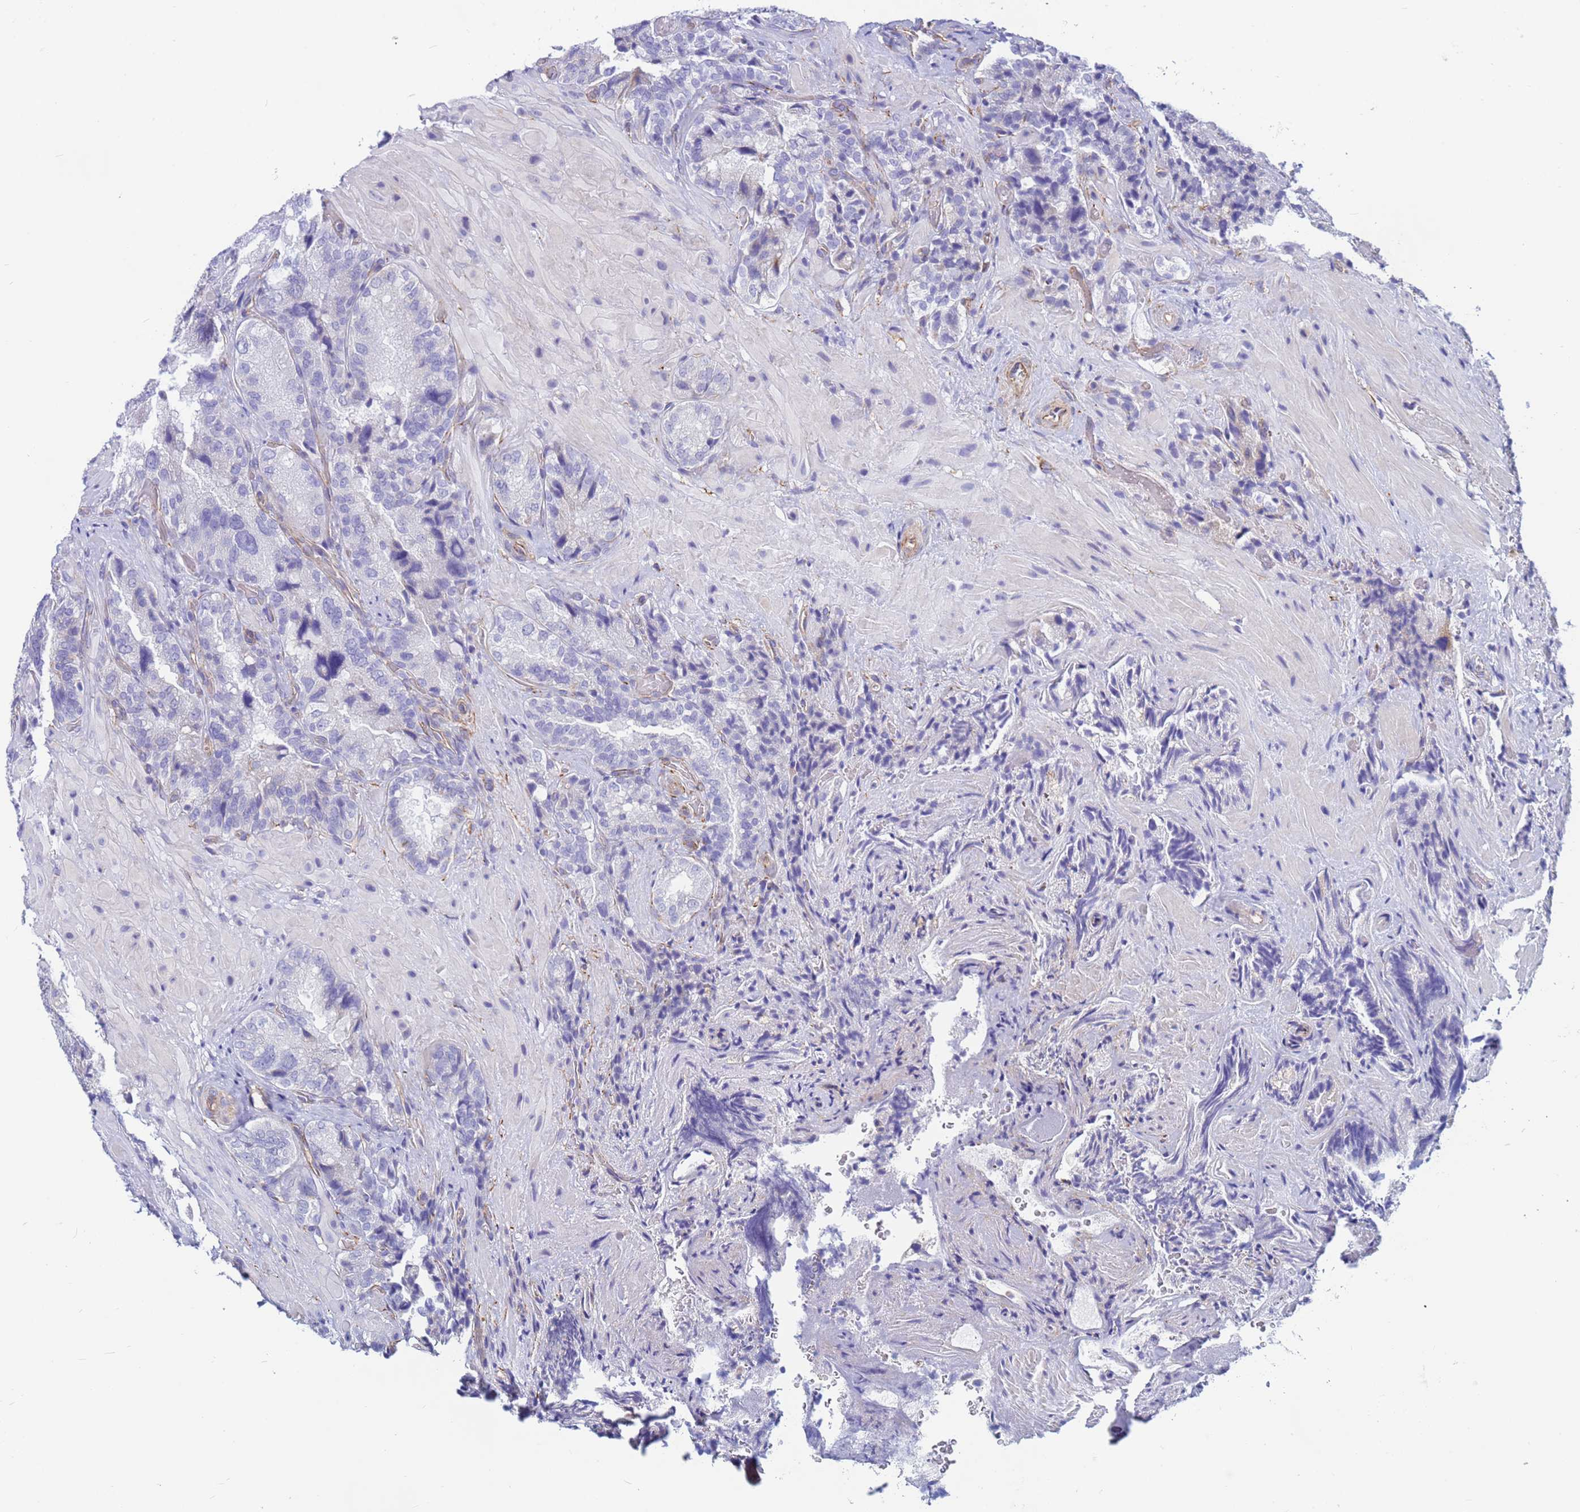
{"staining": {"intensity": "negative", "quantity": "none", "location": "none"}, "tissue": "seminal vesicle", "cell_type": "Glandular cells", "image_type": "normal", "snomed": [{"axis": "morphology", "description": "Normal tissue, NOS"}, {"axis": "topography", "description": "Prostate and seminal vesicle, NOS"}, {"axis": "topography", "description": "Prostate"}, {"axis": "topography", "description": "Seminal veicle"}], "caption": "High power microscopy micrograph of an IHC histopathology image of unremarkable seminal vesicle, revealing no significant expression in glandular cells. (Stains: DAB immunohistochemistry (IHC) with hematoxylin counter stain, Microscopy: brightfield microscopy at high magnification).", "gene": "UBXN2B", "patient": {"sex": "male", "age": 67}}